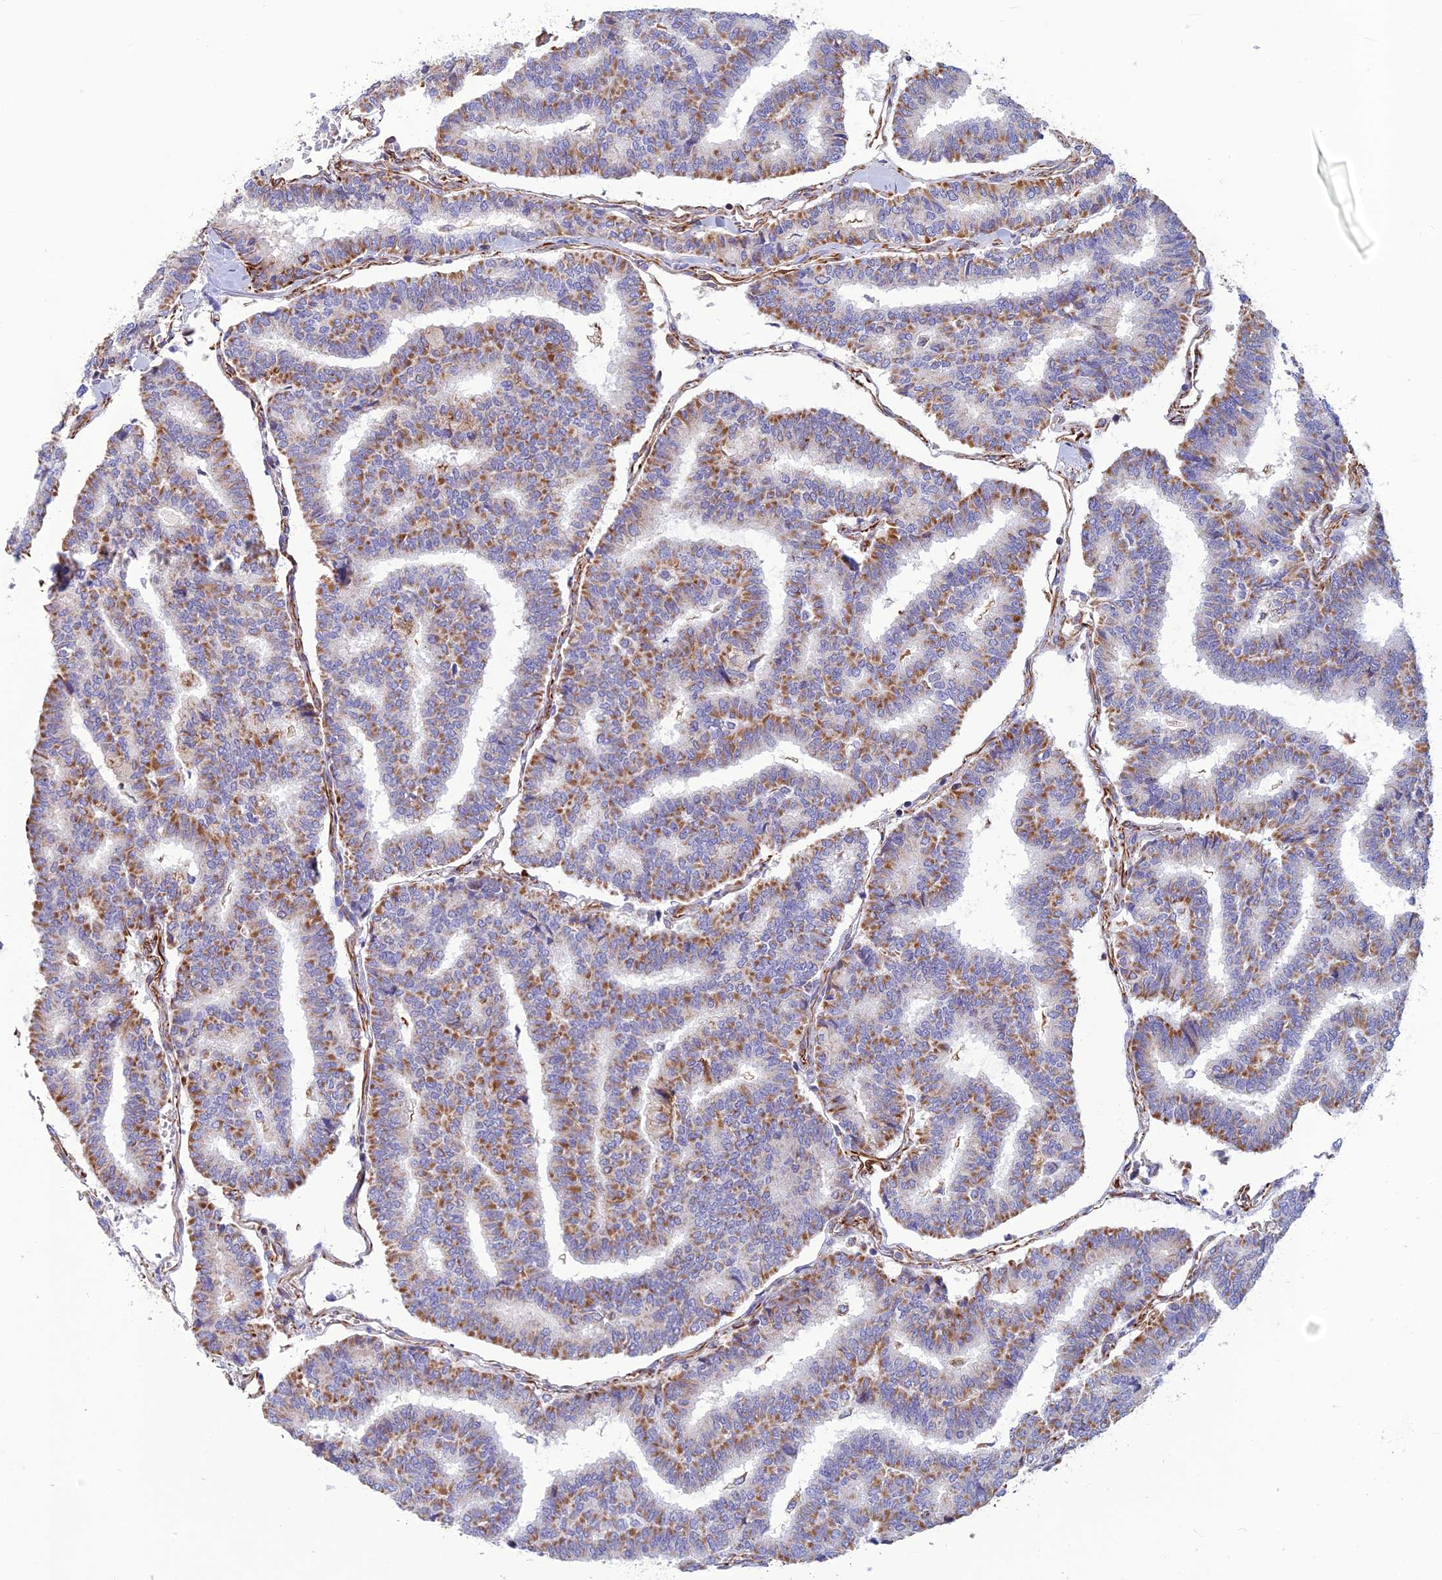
{"staining": {"intensity": "moderate", "quantity": "25%-75%", "location": "cytoplasmic/membranous"}, "tissue": "thyroid cancer", "cell_type": "Tumor cells", "image_type": "cancer", "snomed": [{"axis": "morphology", "description": "Papillary adenocarcinoma, NOS"}, {"axis": "topography", "description": "Thyroid gland"}], "caption": "Protein expression by IHC reveals moderate cytoplasmic/membranous positivity in about 25%-75% of tumor cells in thyroid papillary adenocarcinoma.", "gene": "FBXL20", "patient": {"sex": "female", "age": 35}}